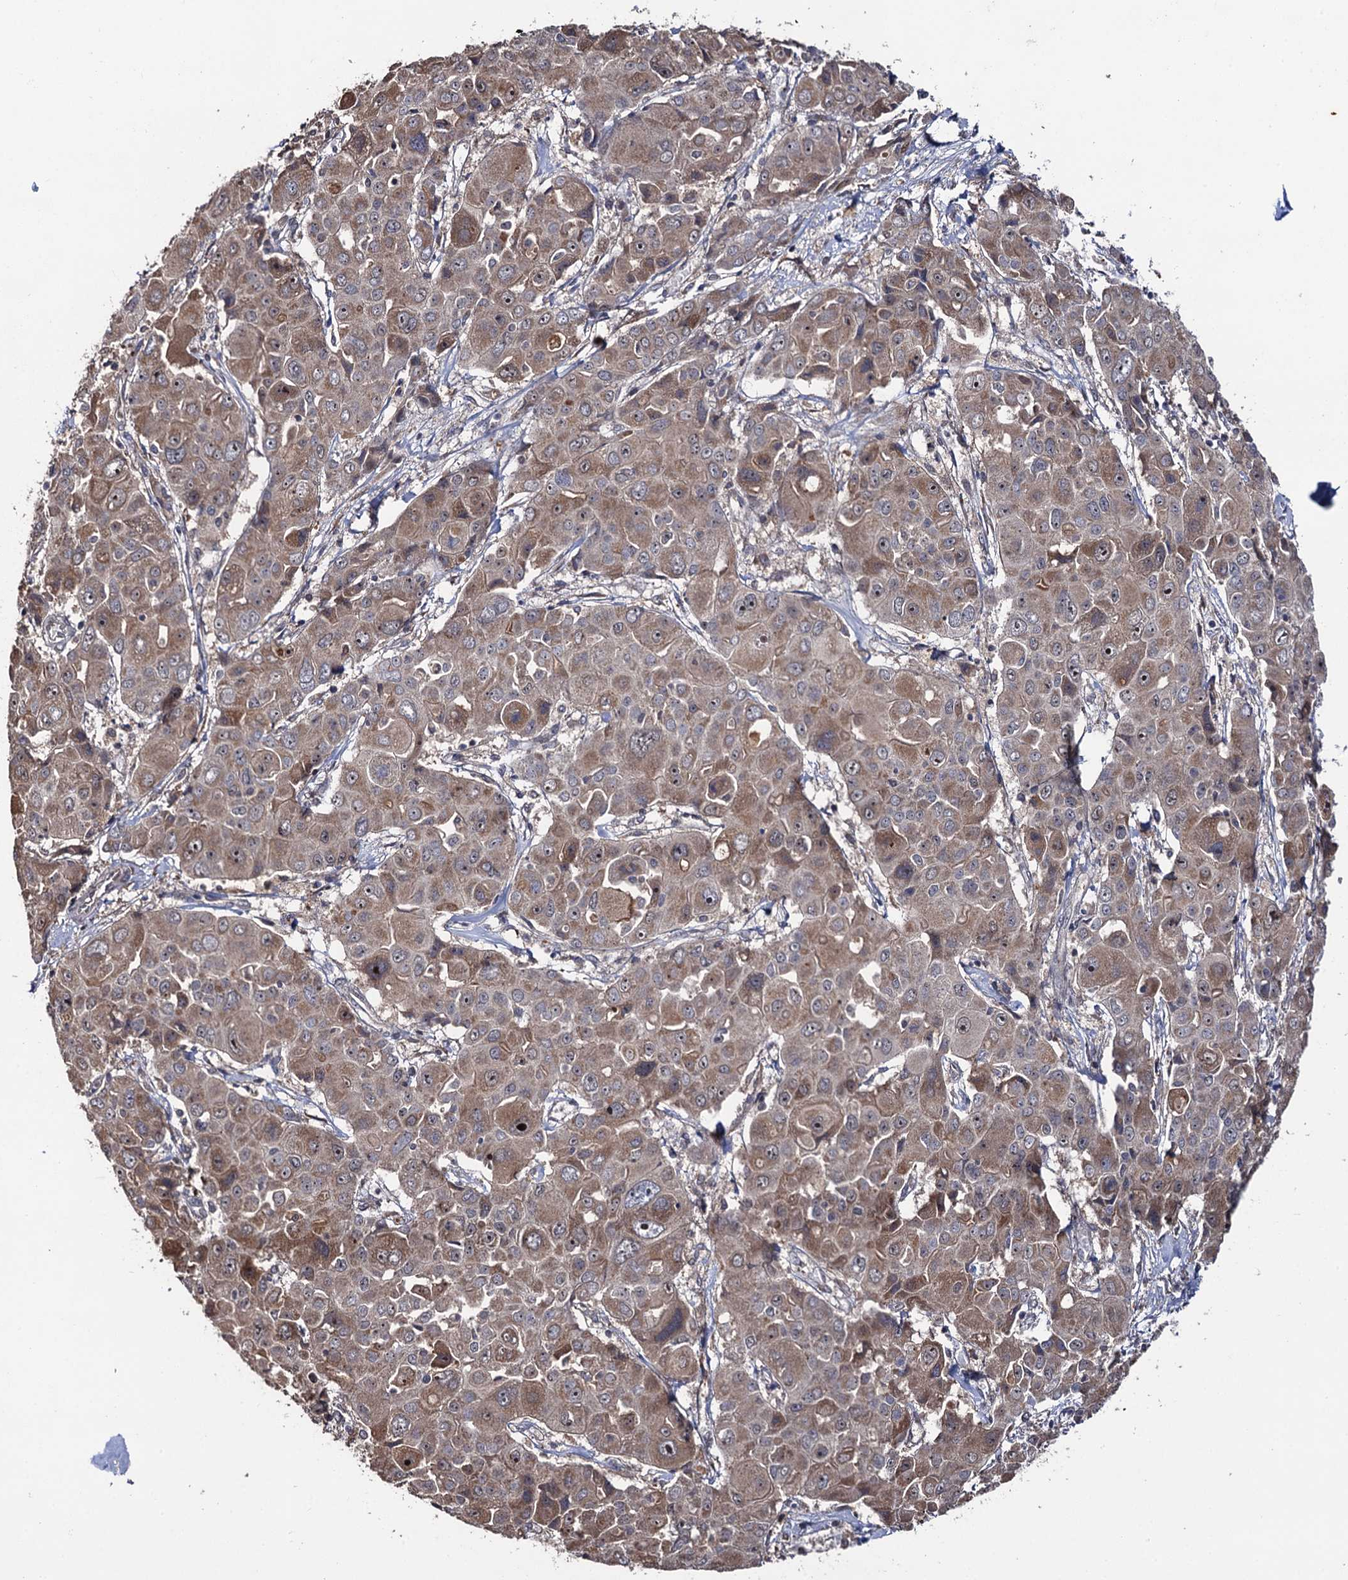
{"staining": {"intensity": "weak", "quantity": ">75%", "location": "cytoplasmic/membranous,nuclear"}, "tissue": "liver cancer", "cell_type": "Tumor cells", "image_type": "cancer", "snomed": [{"axis": "morphology", "description": "Cholangiocarcinoma"}, {"axis": "topography", "description": "Liver"}], "caption": "DAB immunohistochemical staining of cholangiocarcinoma (liver) exhibits weak cytoplasmic/membranous and nuclear protein positivity in about >75% of tumor cells.", "gene": "LRRC63", "patient": {"sex": "male", "age": 67}}